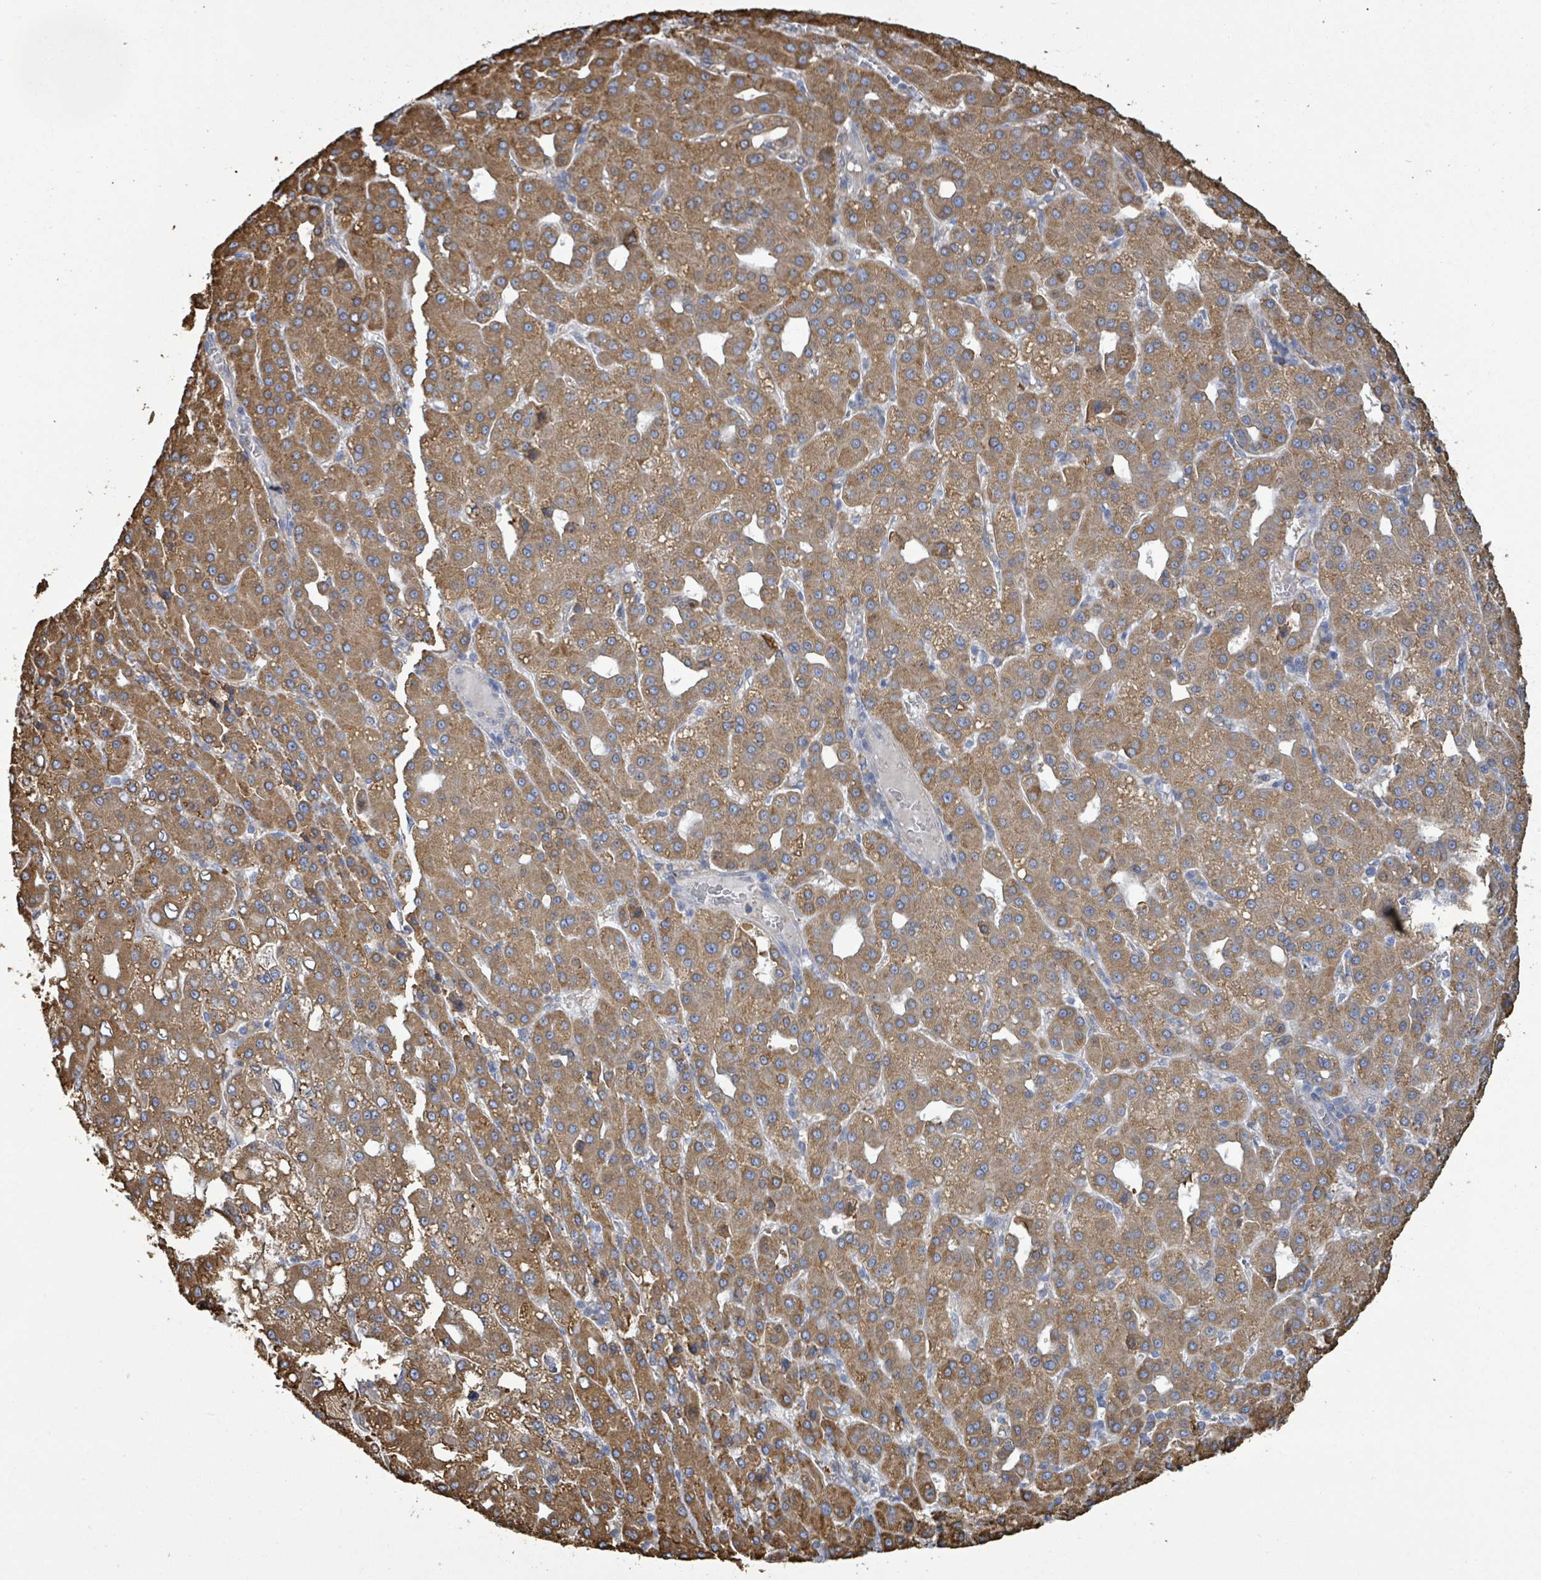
{"staining": {"intensity": "moderate", "quantity": ">75%", "location": "cytoplasmic/membranous"}, "tissue": "liver cancer", "cell_type": "Tumor cells", "image_type": "cancer", "snomed": [{"axis": "morphology", "description": "Carcinoma, Hepatocellular, NOS"}, {"axis": "topography", "description": "Liver"}], "caption": "Hepatocellular carcinoma (liver) tissue displays moderate cytoplasmic/membranous expression in approximately >75% of tumor cells", "gene": "RFPL4A", "patient": {"sex": "male", "age": 65}}